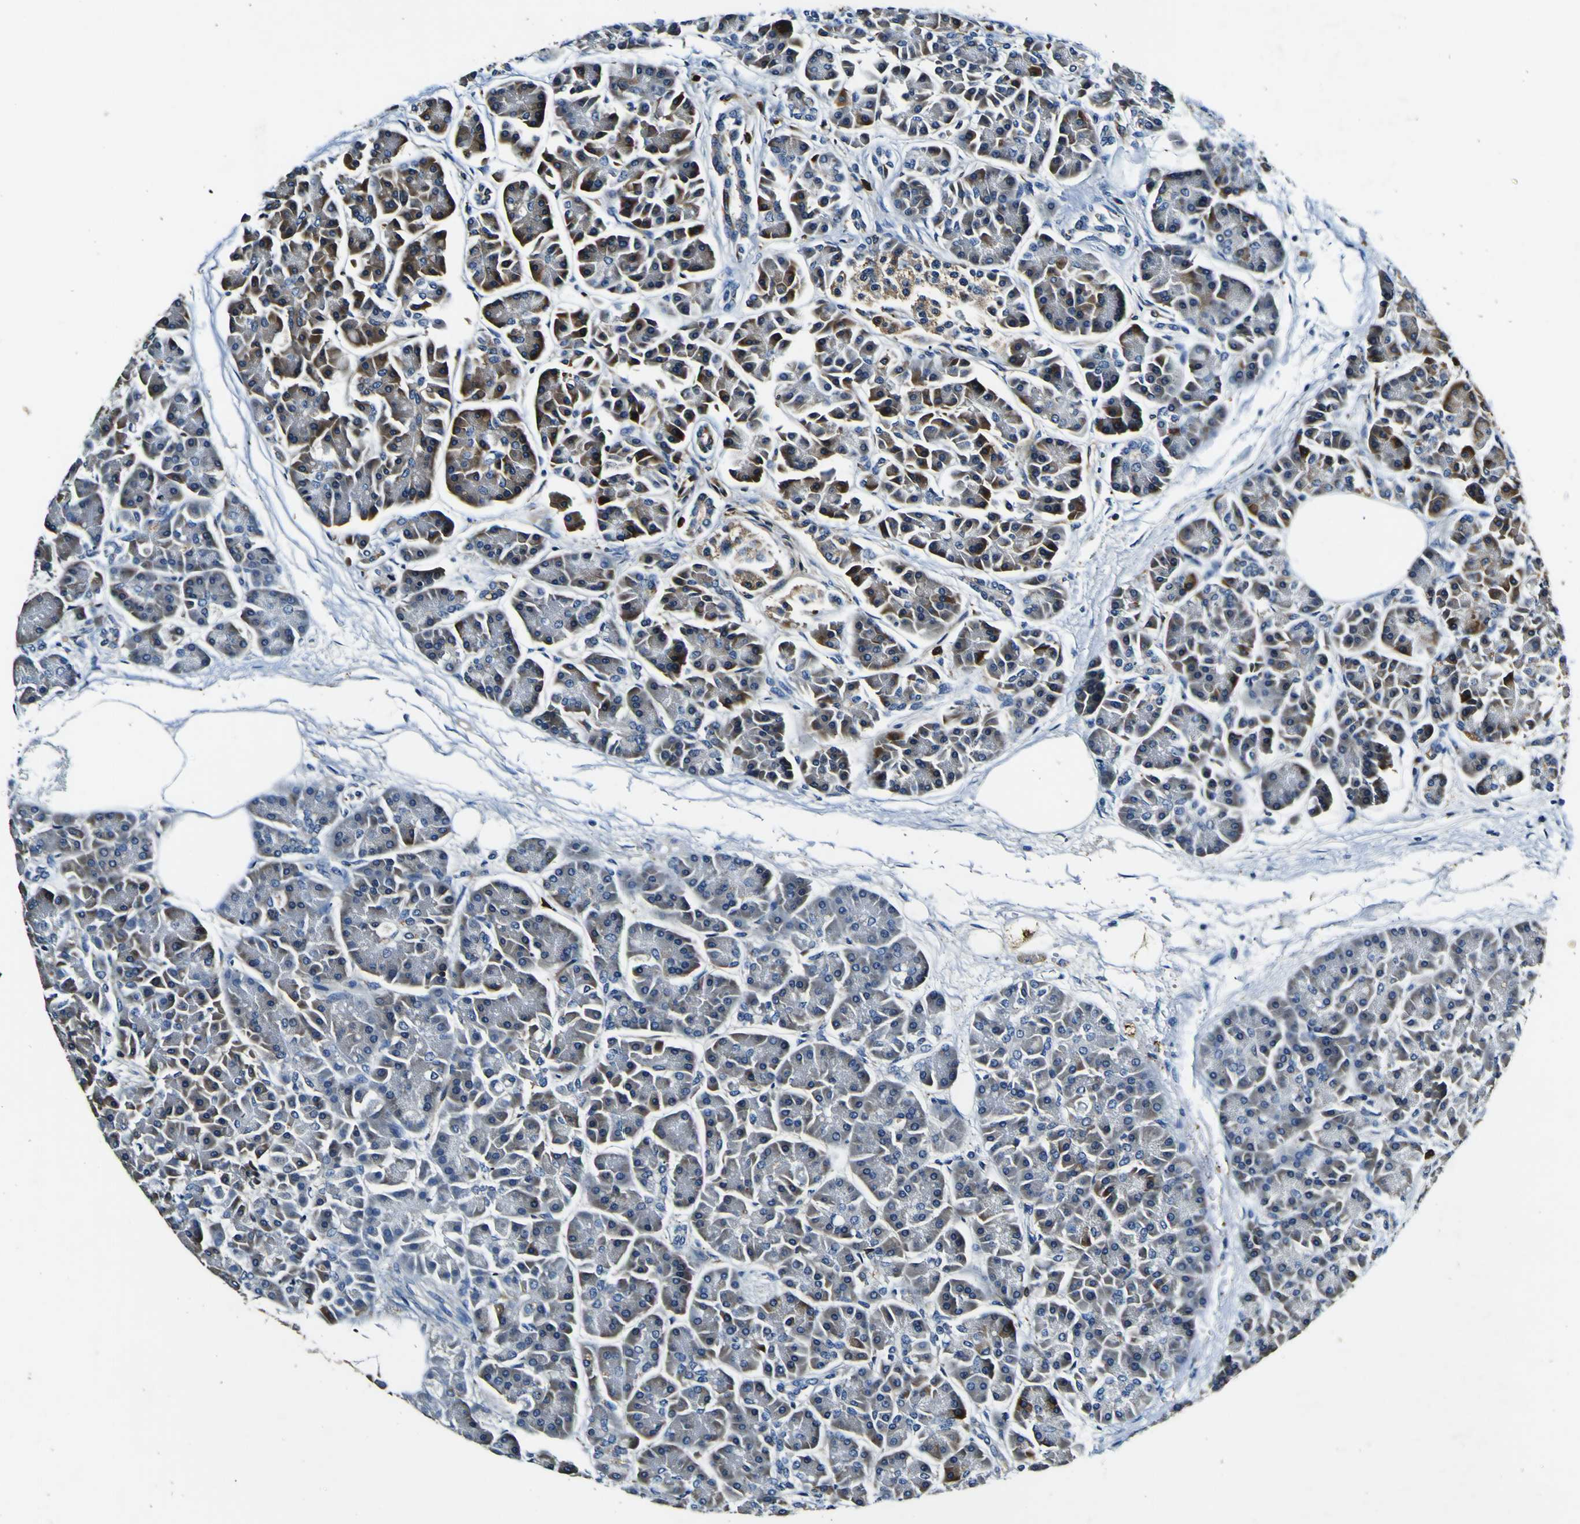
{"staining": {"intensity": "strong", "quantity": ">75%", "location": "cytoplasmic/membranous"}, "tissue": "pancreas", "cell_type": "Exocrine glandular cells", "image_type": "normal", "snomed": [{"axis": "morphology", "description": "Normal tissue, NOS"}, {"axis": "topography", "description": "Pancreas"}], "caption": "Pancreas stained with a brown dye exhibits strong cytoplasmic/membranous positive staining in about >75% of exocrine glandular cells.", "gene": "RHOT2", "patient": {"sex": "female", "age": 70}}